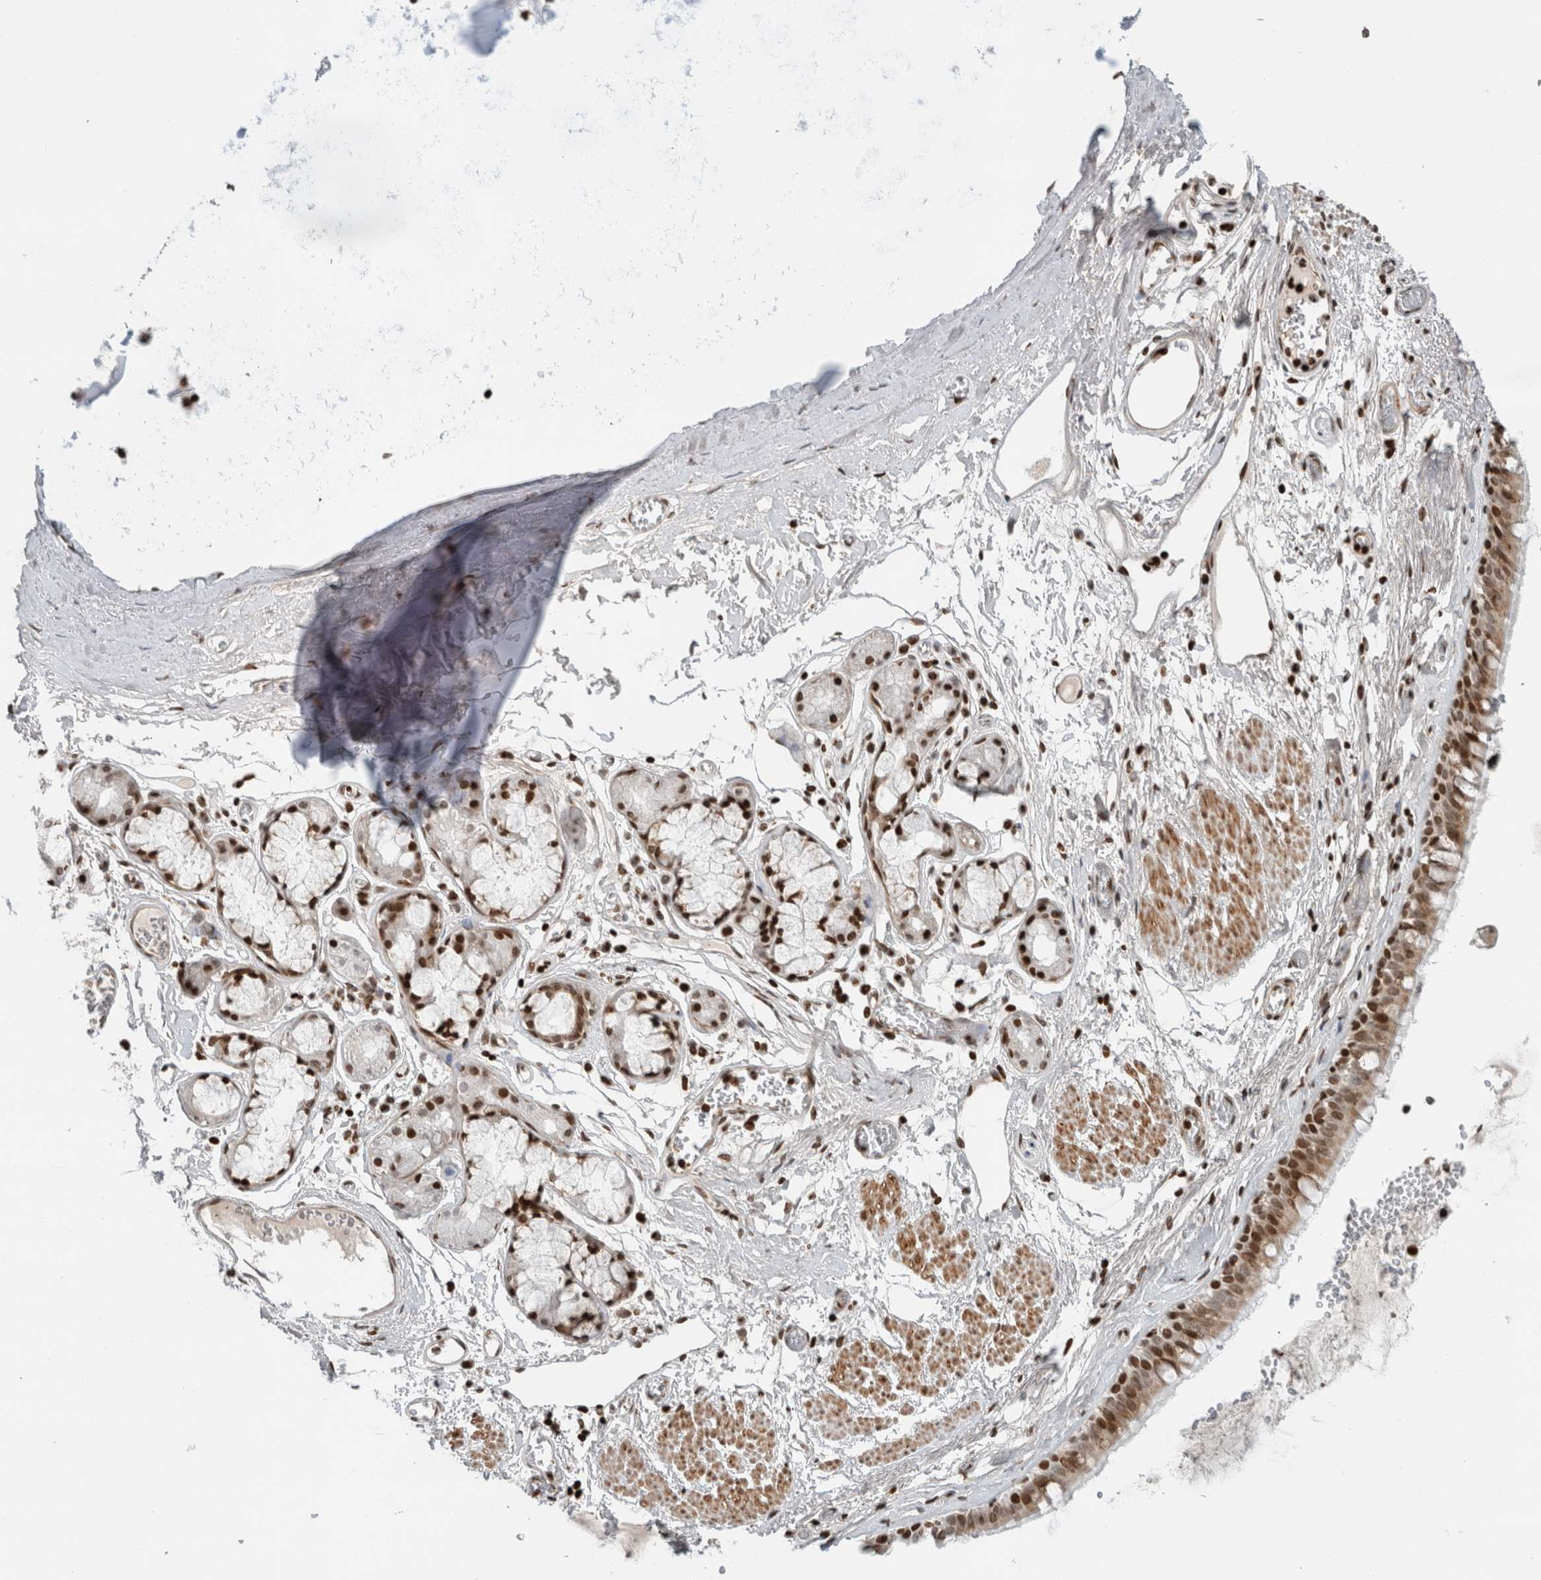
{"staining": {"intensity": "strong", "quantity": ">75%", "location": "cytoplasmic/membranous,nuclear"}, "tissue": "bronchus", "cell_type": "Respiratory epithelial cells", "image_type": "normal", "snomed": [{"axis": "morphology", "description": "Normal tissue, NOS"}, {"axis": "topography", "description": "Bronchus"}, {"axis": "topography", "description": "Lung"}], "caption": "Bronchus stained with IHC demonstrates strong cytoplasmic/membranous,nuclear staining in about >75% of respiratory epithelial cells.", "gene": "GINS4", "patient": {"sex": "male", "age": 56}}